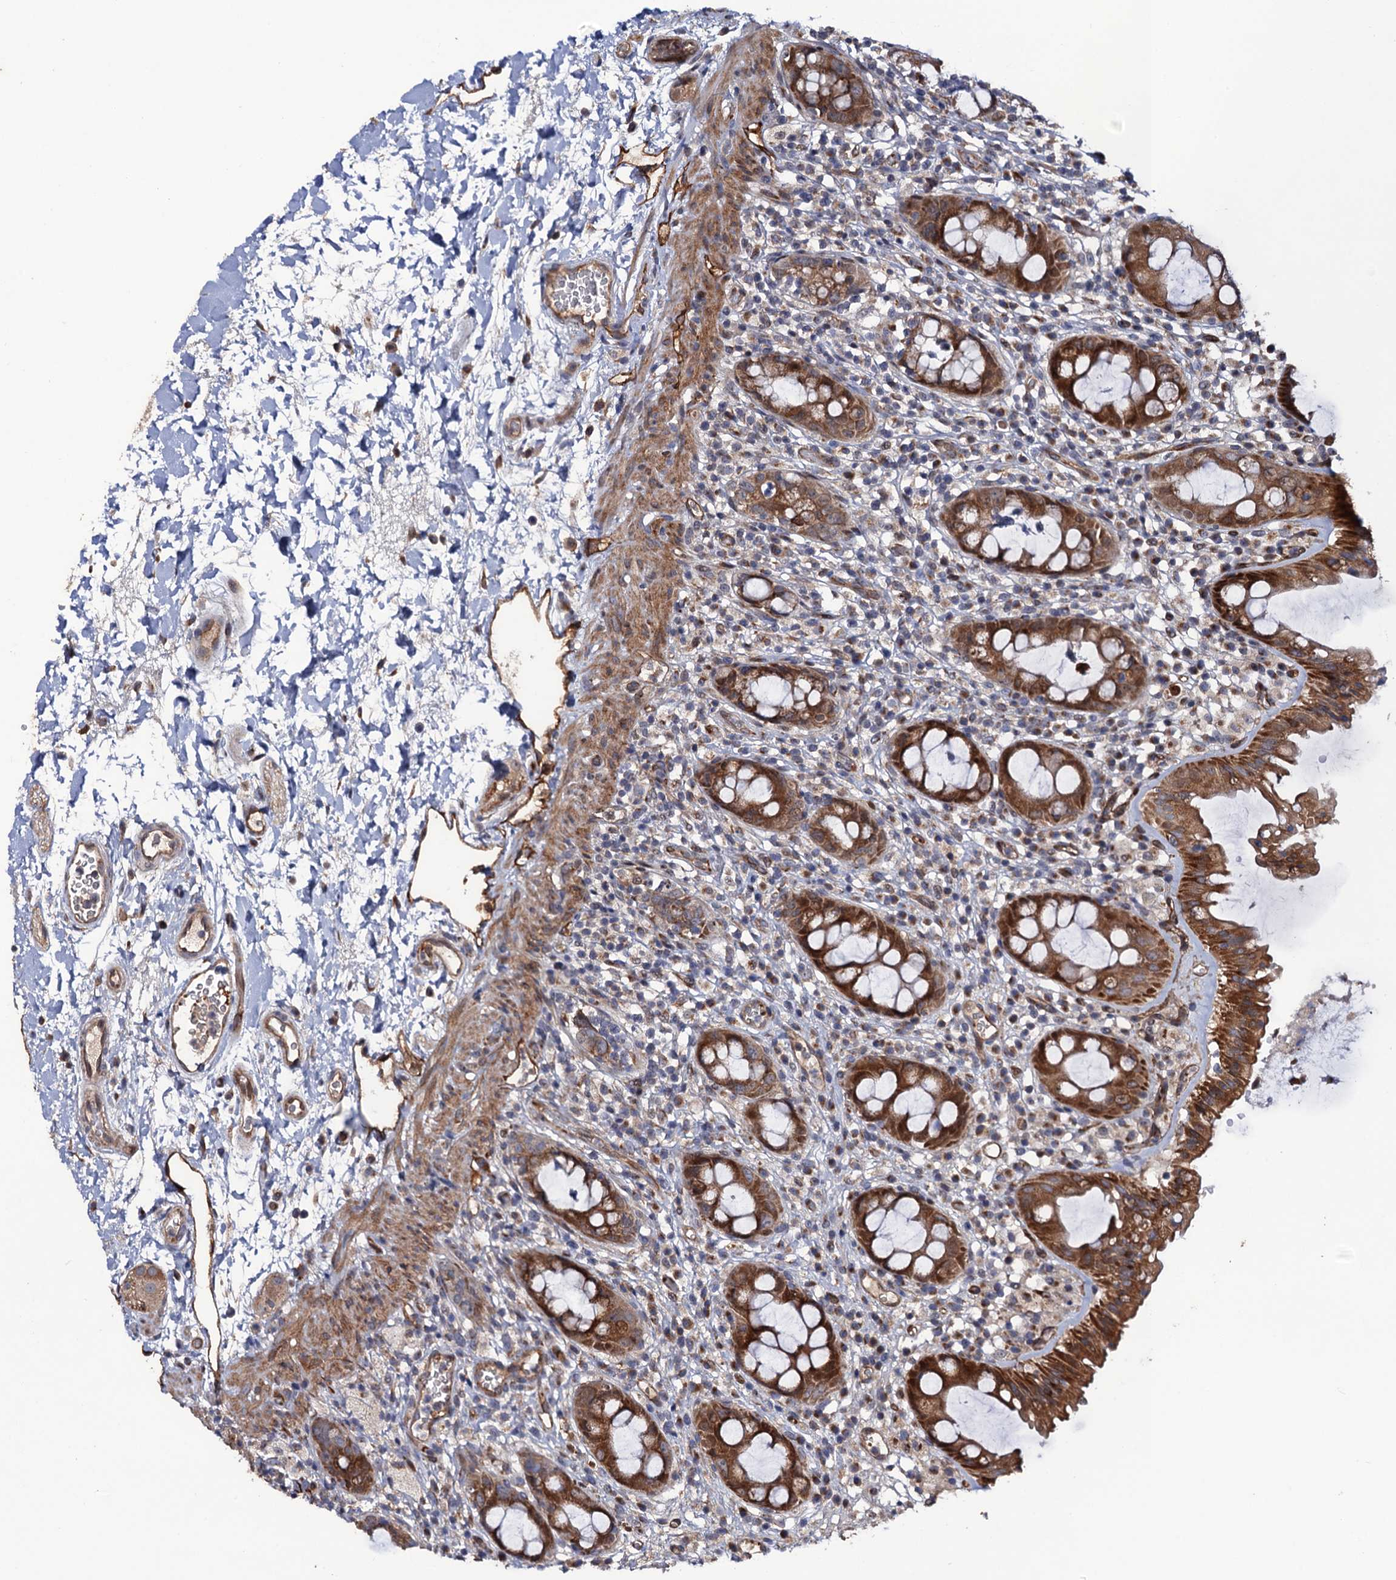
{"staining": {"intensity": "moderate", "quantity": ">75%", "location": "cytoplasmic/membranous"}, "tissue": "rectum", "cell_type": "Glandular cells", "image_type": "normal", "snomed": [{"axis": "morphology", "description": "Normal tissue, NOS"}, {"axis": "topography", "description": "Rectum"}], "caption": "Immunohistochemical staining of normal rectum exhibits medium levels of moderate cytoplasmic/membranous staining in approximately >75% of glandular cells. Ihc stains the protein in brown and the nuclei are stained blue.", "gene": "LRRC63", "patient": {"sex": "female", "age": 57}}